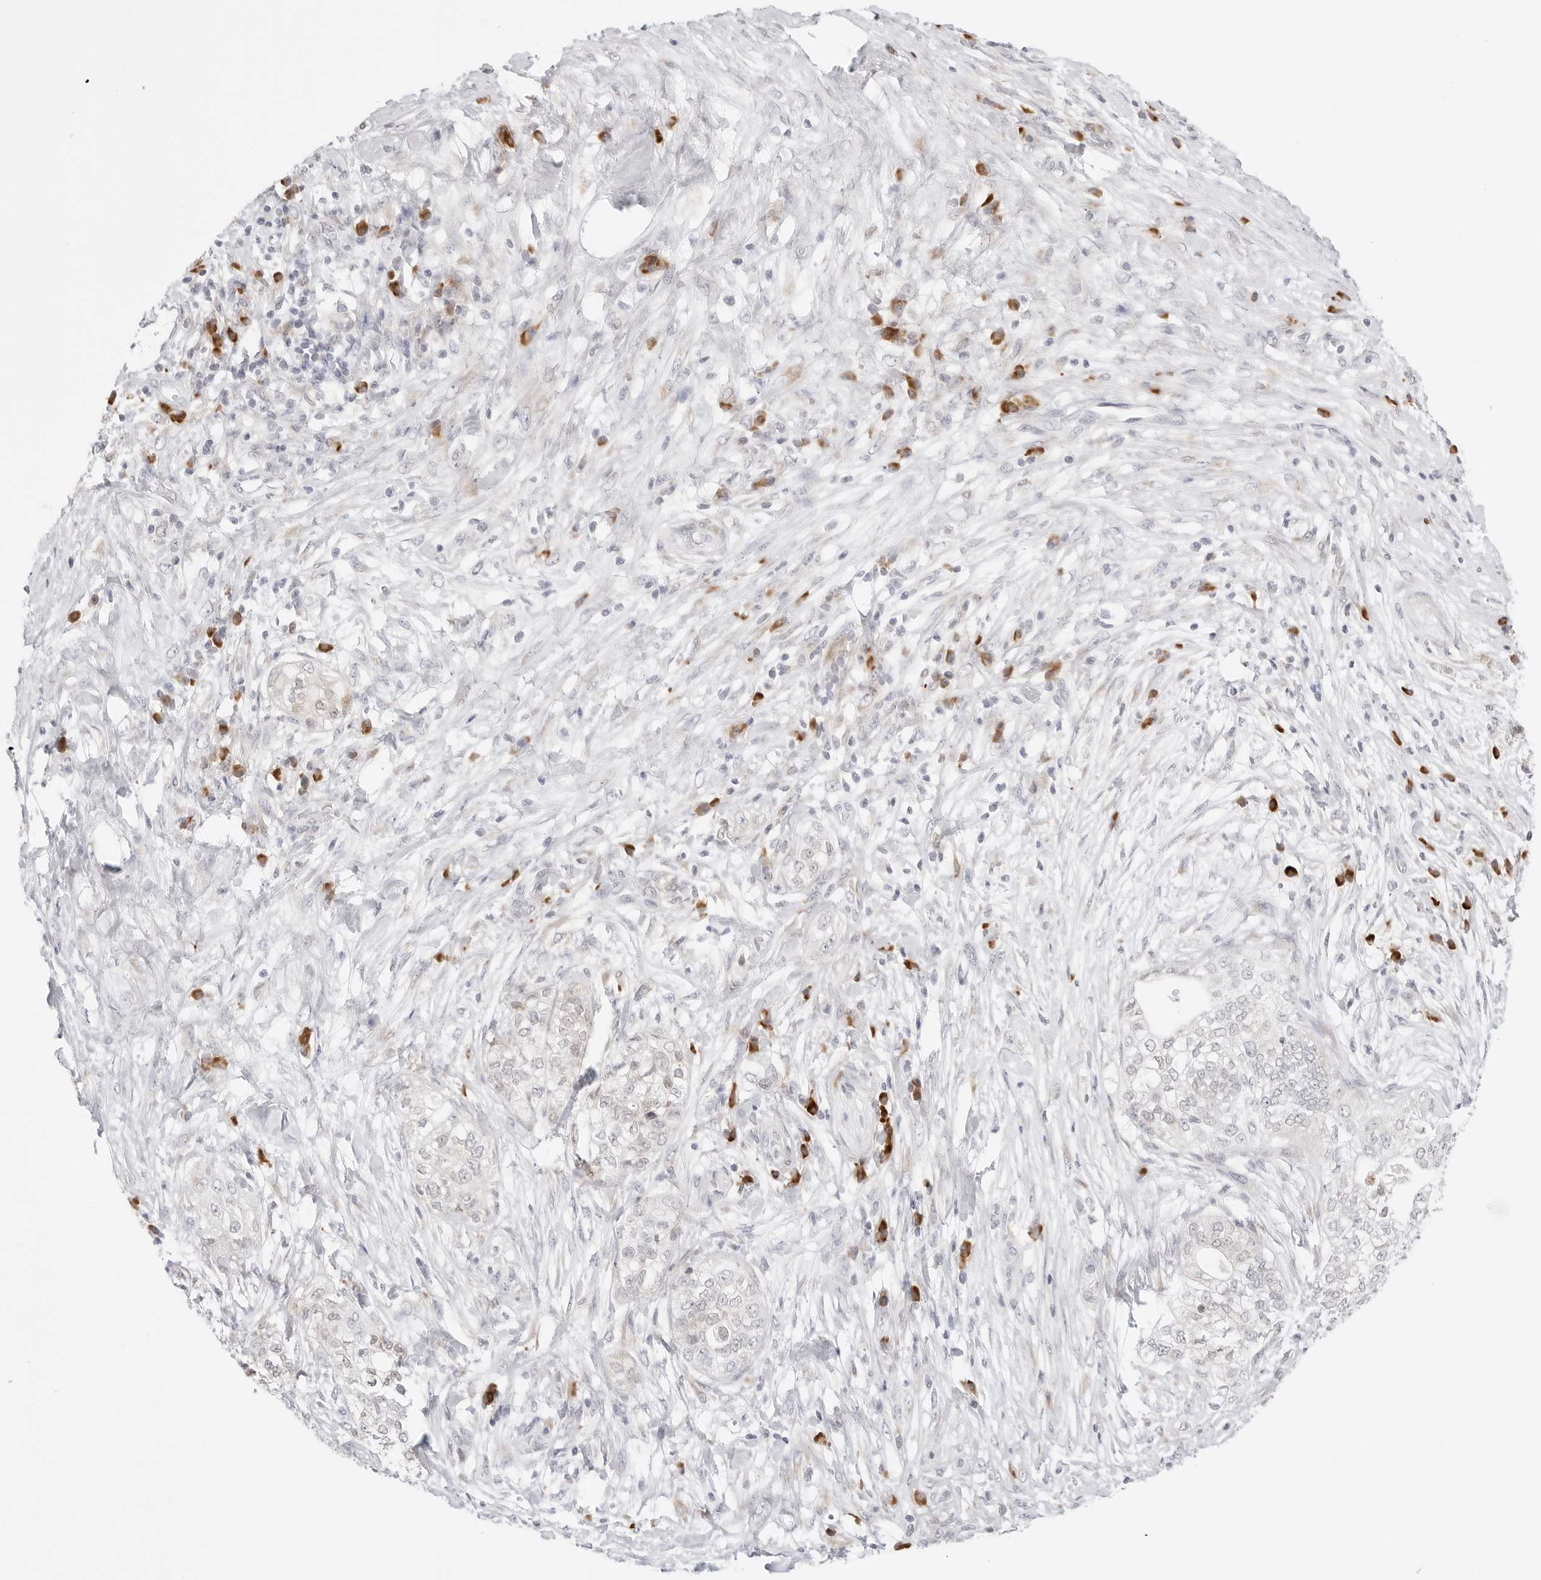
{"staining": {"intensity": "negative", "quantity": "none", "location": "none"}, "tissue": "pancreatic cancer", "cell_type": "Tumor cells", "image_type": "cancer", "snomed": [{"axis": "morphology", "description": "Adenocarcinoma, NOS"}, {"axis": "topography", "description": "Pancreas"}], "caption": "High magnification brightfield microscopy of pancreatic cancer (adenocarcinoma) stained with DAB (3,3'-diaminobenzidine) (brown) and counterstained with hematoxylin (blue): tumor cells show no significant expression.", "gene": "RPN1", "patient": {"sex": "male", "age": 72}}